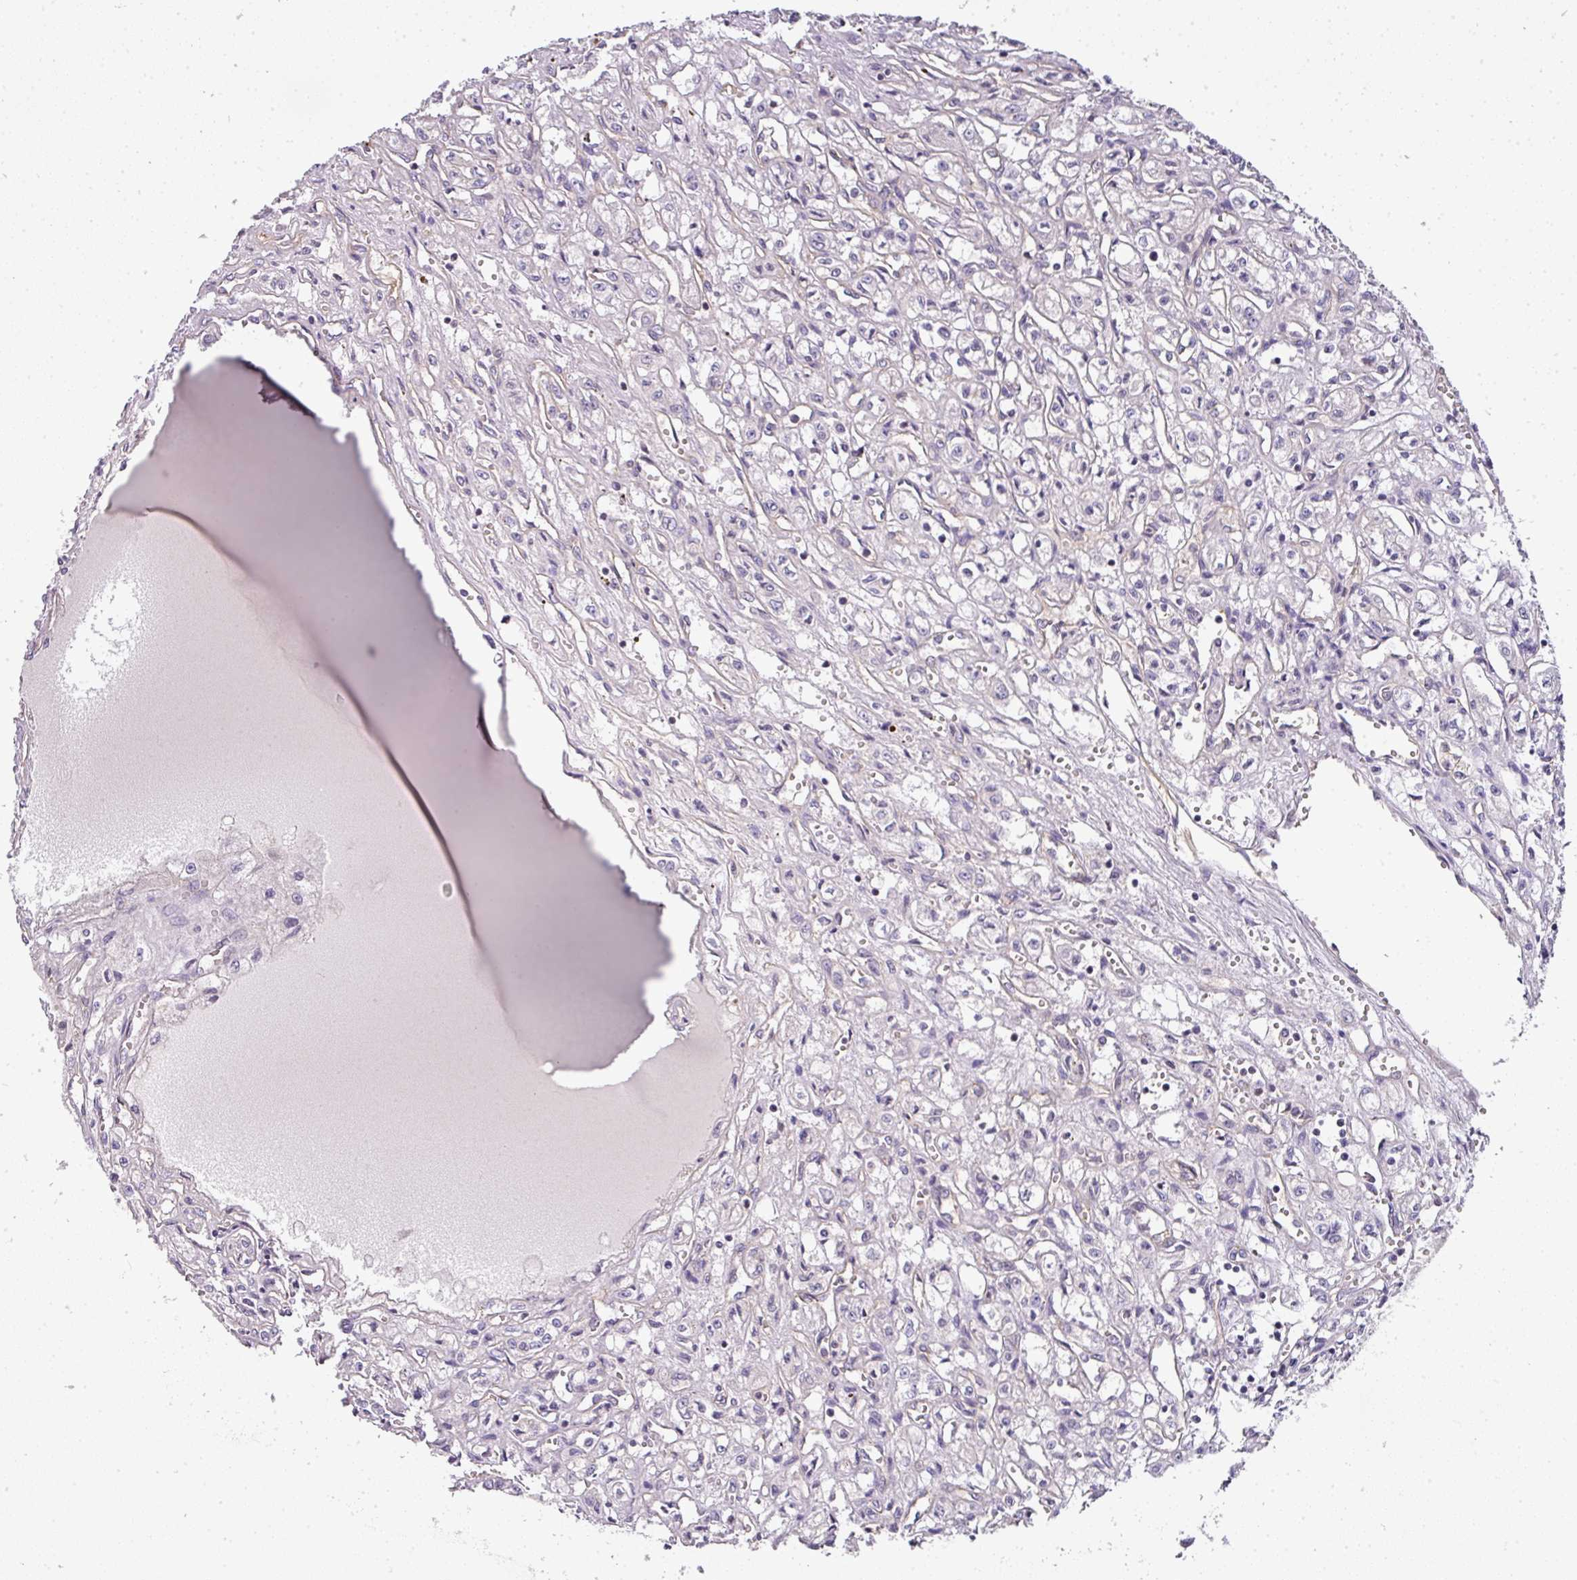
{"staining": {"intensity": "negative", "quantity": "none", "location": "none"}, "tissue": "renal cancer", "cell_type": "Tumor cells", "image_type": "cancer", "snomed": [{"axis": "morphology", "description": "Adenocarcinoma, NOS"}, {"axis": "topography", "description": "Kidney"}], "caption": "Human renal adenocarcinoma stained for a protein using immunohistochemistry exhibits no staining in tumor cells.", "gene": "OR11H4", "patient": {"sex": "male", "age": 56}}